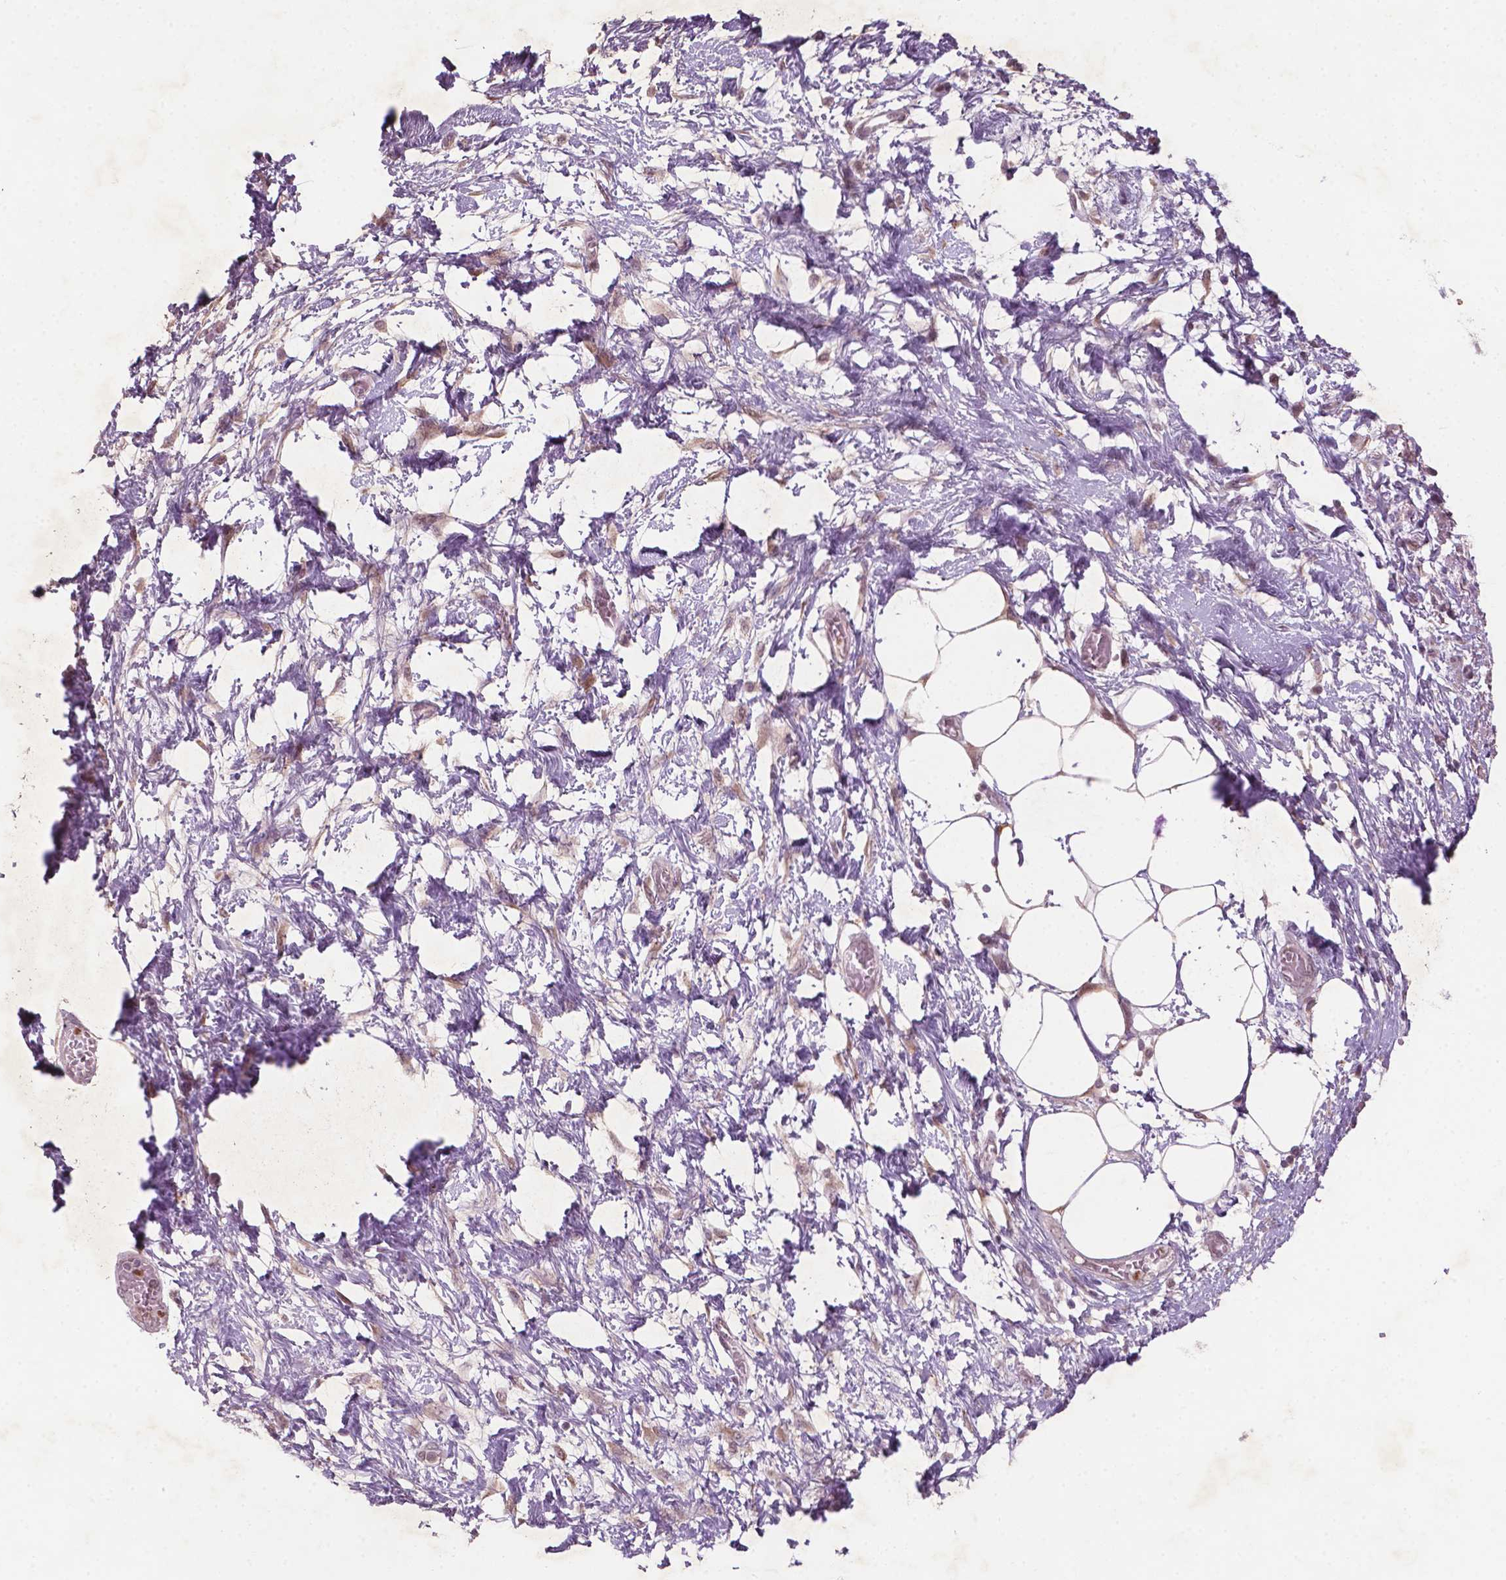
{"staining": {"intensity": "negative", "quantity": "none", "location": "none"}, "tissue": "pancreatic cancer", "cell_type": "Tumor cells", "image_type": "cancer", "snomed": [{"axis": "morphology", "description": "Adenocarcinoma, NOS"}, {"axis": "topography", "description": "Pancreas"}], "caption": "This micrograph is of pancreatic cancer (adenocarcinoma) stained with immunohistochemistry (IHC) to label a protein in brown with the nuclei are counter-stained blue. There is no positivity in tumor cells. Brightfield microscopy of IHC stained with DAB (3,3'-diaminobenzidine) (brown) and hematoxylin (blue), captured at high magnification.", "gene": "NFAT5", "patient": {"sex": "female", "age": 72}}